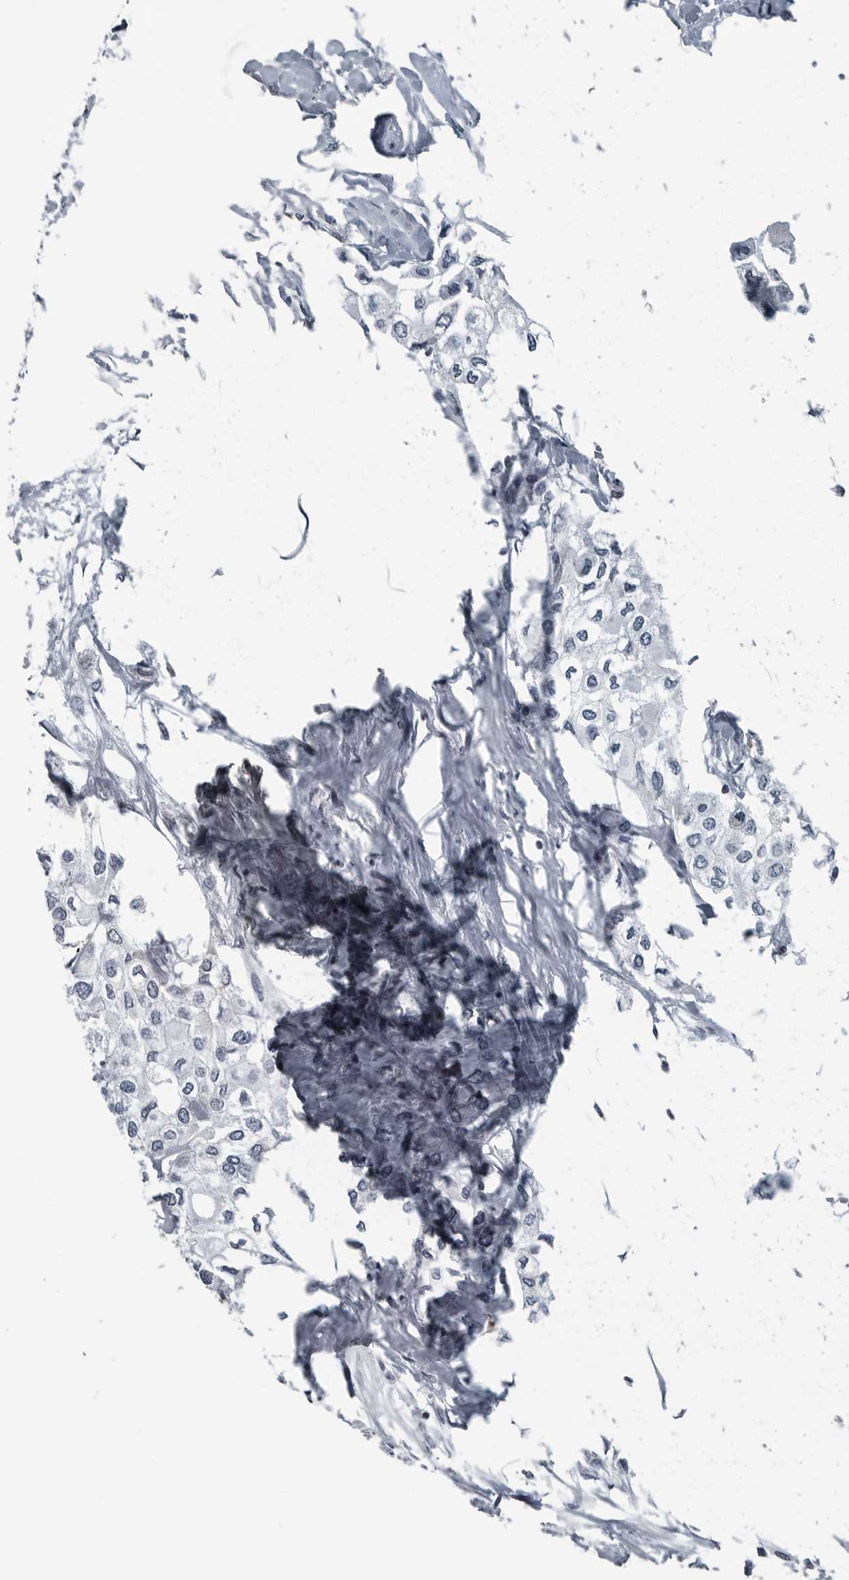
{"staining": {"intensity": "negative", "quantity": "none", "location": "none"}, "tissue": "urothelial cancer", "cell_type": "Tumor cells", "image_type": "cancer", "snomed": [{"axis": "morphology", "description": "Urothelial carcinoma, High grade"}, {"axis": "topography", "description": "Urinary bladder"}], "caption": "This is a histopathology image of immunohistochemistry staining of urothelial carcinoma (high-grade), which shows no expression in tumor cells.", "gene": "GAK", "patient": {"sex": "male", "age": 64}}